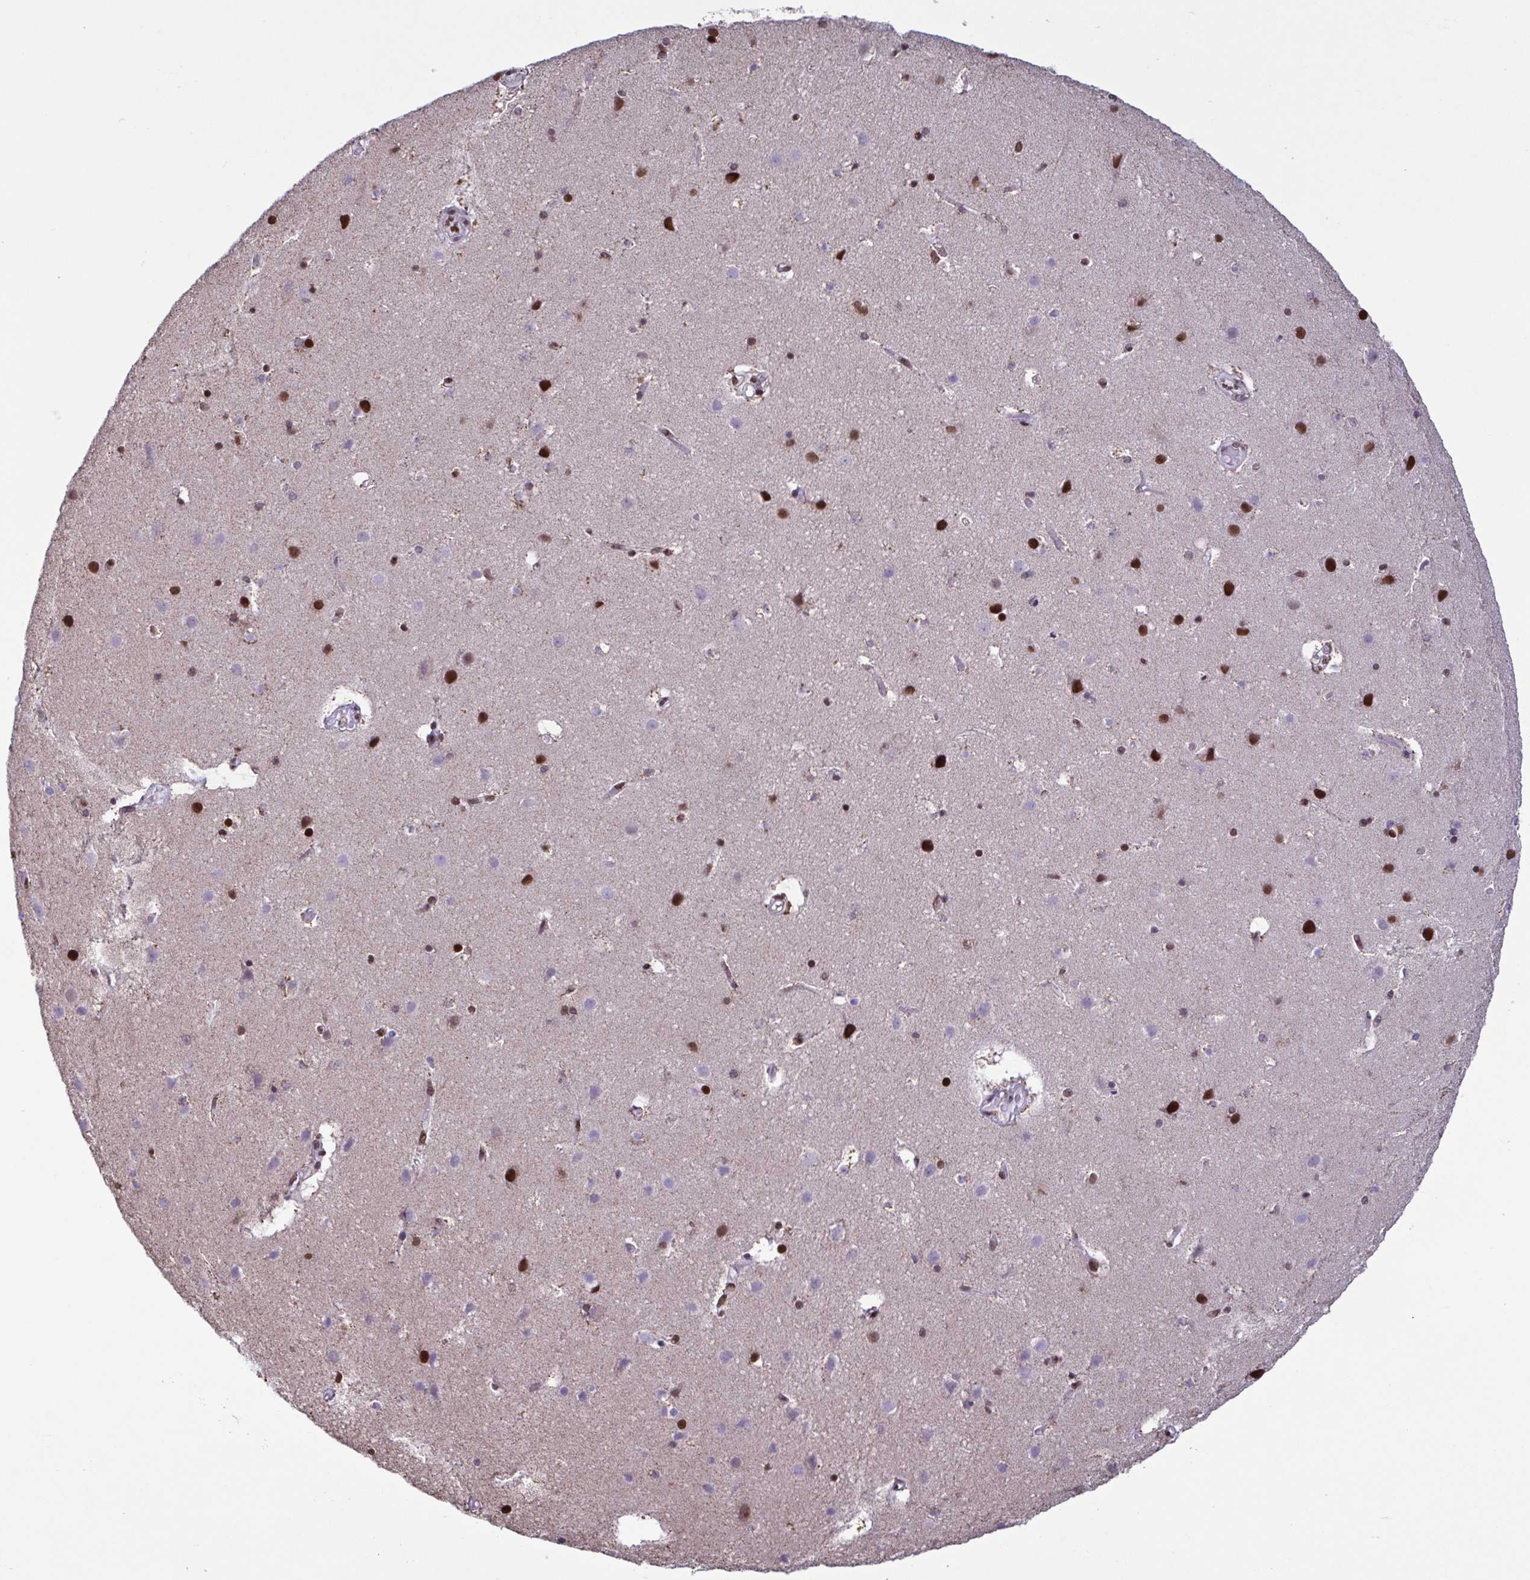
{"staining": {"intensity": "moderate", "quantity": "25%-75%", "location": "nuclear"}, "tissue": "cerebral cortex", "cell_type": "Endothelial cells", "image_type": "normal", "snomed": [{"axis": "morphology", "description": "Normal tissue, NOS"}, {"axis": "topography", "description": "Cerebral cortex"}], "caption": "IHC micrograph of benign human cerebral cortex stained for a protein (brown), which shows medium levels of moderate nuclear positivity in about 25%-75% of endothelial cells.", "gene": "TIMM21", "patient": {"sex": "female", "age": 52}}